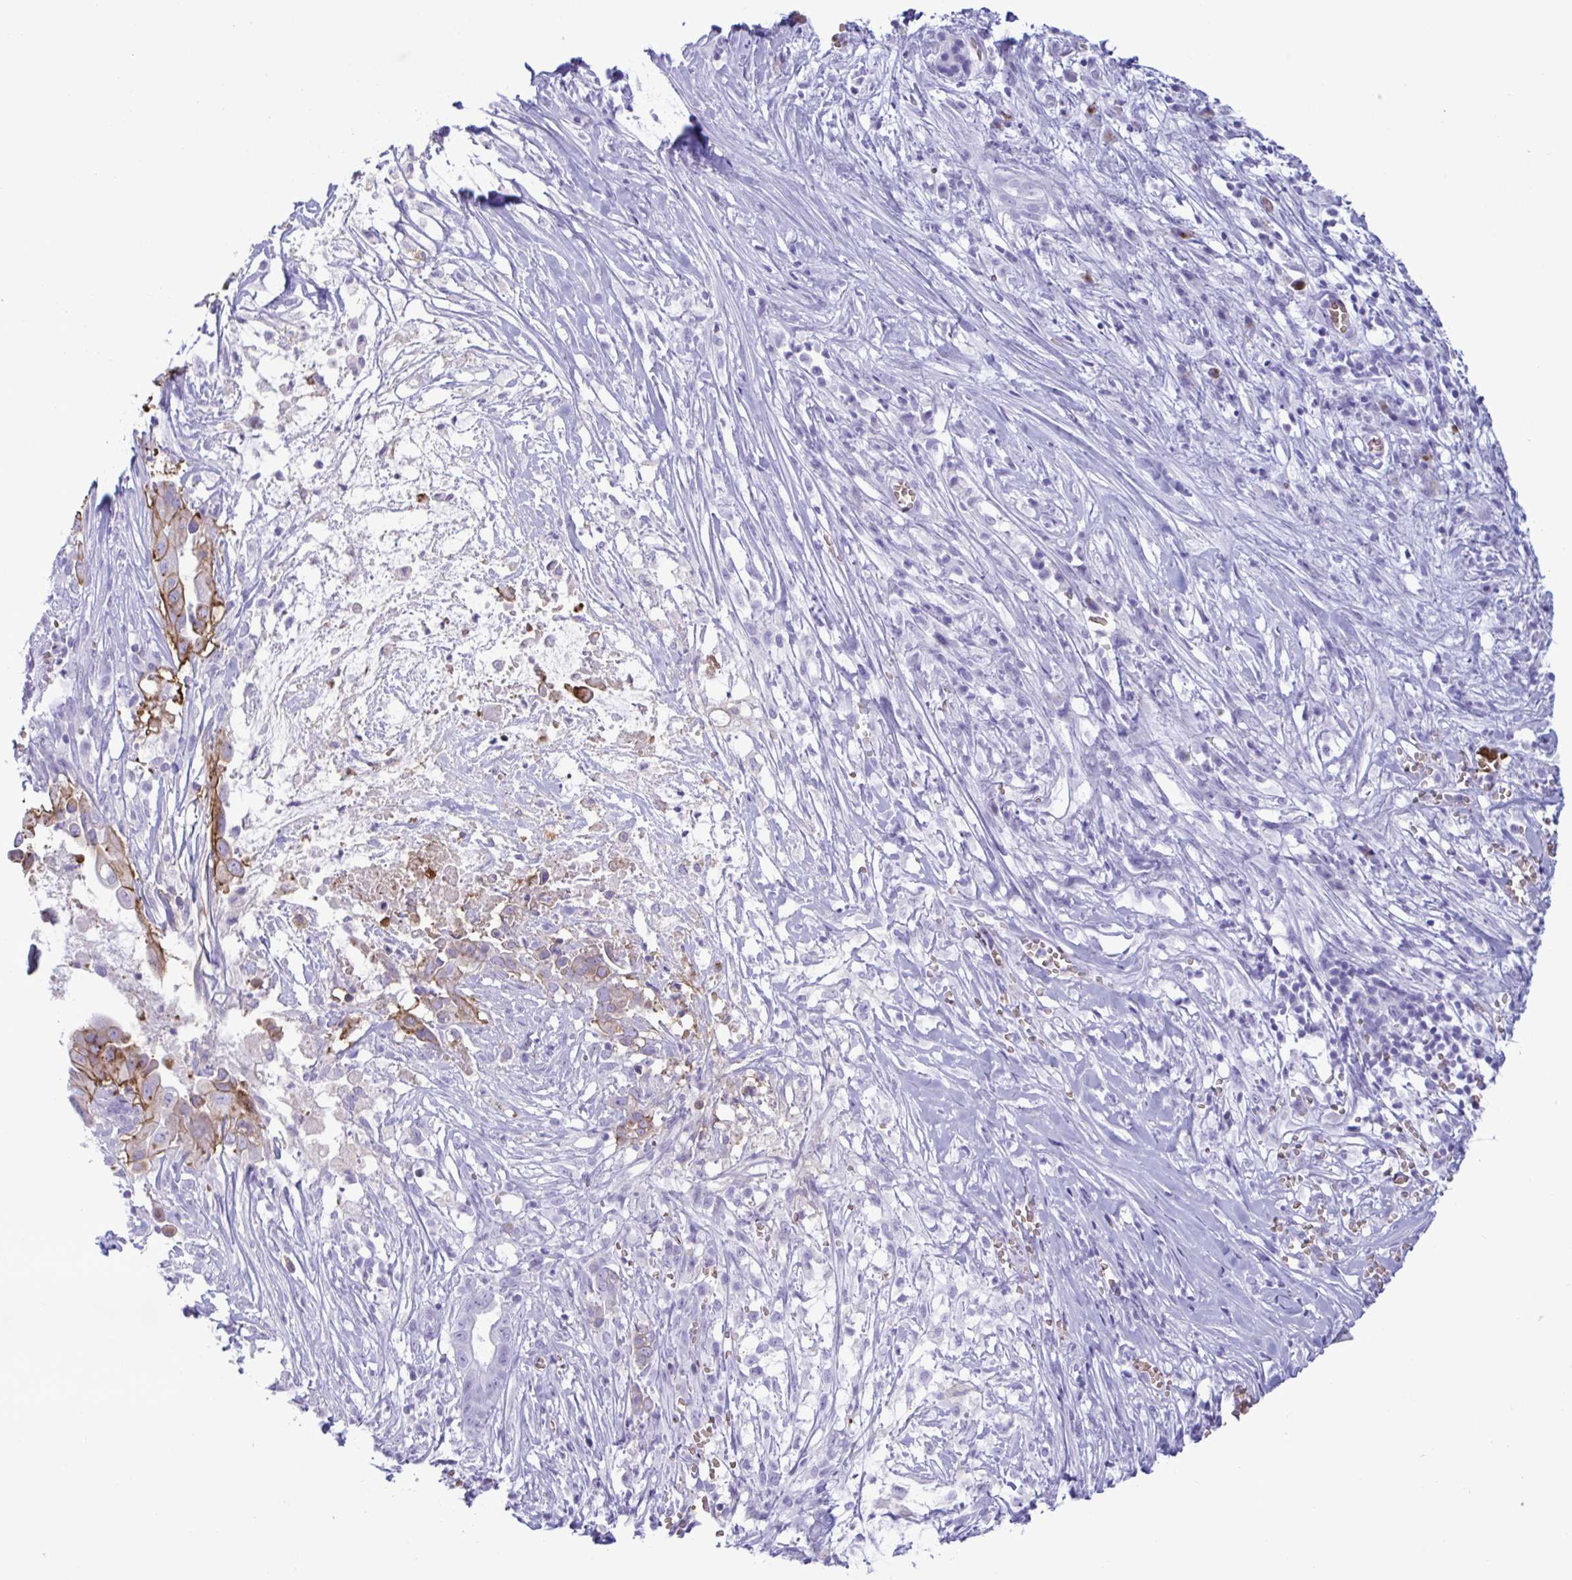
{"staining": {"intensity": "weak", "quantity": "<25%", "location": "cytoplasmic/membranous"}, "tissue": "pancreatic cancer", "cell_type": "Tumor cells", "image_type": "cancer", "snomed": [{"axis": "morphology", "description": "Adenocarcinoma, NOS"}, {"axis": "topography", "description": "Pancreas"}], "caption": "IHC photomicrograph of adenocarcinoma (pancreatic) stained for a protein (brown), which shows no positivity in tumor cells. (DAB (3,3'-diaminobenzidine) immunohistochemistry (IHC), high magnification).", "gene": "SLC2A1", "patient": {"sex": "male", "age": 61}}